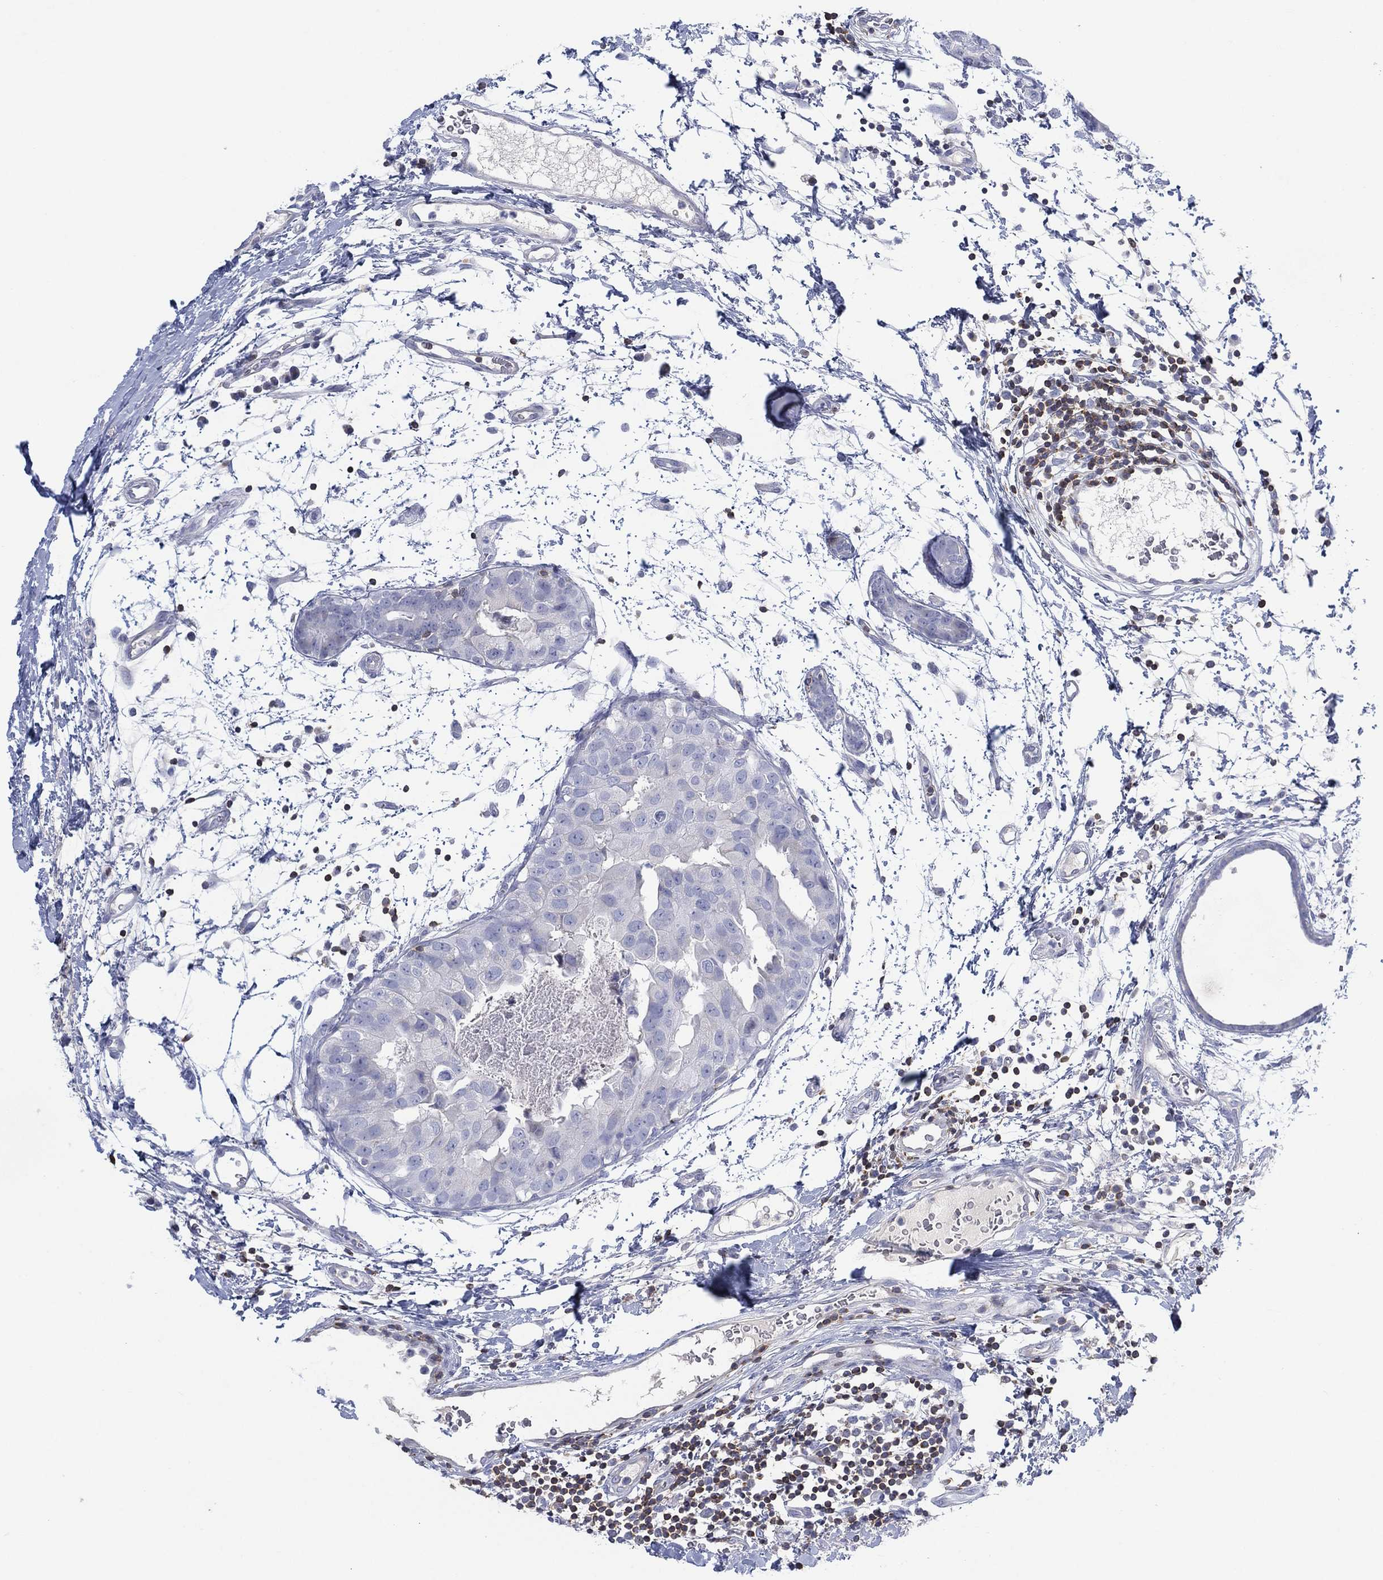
{"staining": {"intensity": "negative", "quantity": "none", "location": "none"}, "tissue": "breast cancer", "cell_type": "Tumor cells", "image_type": "cancer", "snomed": [{"axis": "morphology", "description": "Normal tissue, NOS"}, {"axis": "morphology", "description": "Duct carcinoma"}, {"axis": "topography", "description": "Breast"}], "caption": "Immunohistochemistry of human breast cancer demonstrates no positivity in tumor cells.", "gene": "SEPTIN1", "patient": {"sex": "female", "age": 40}}